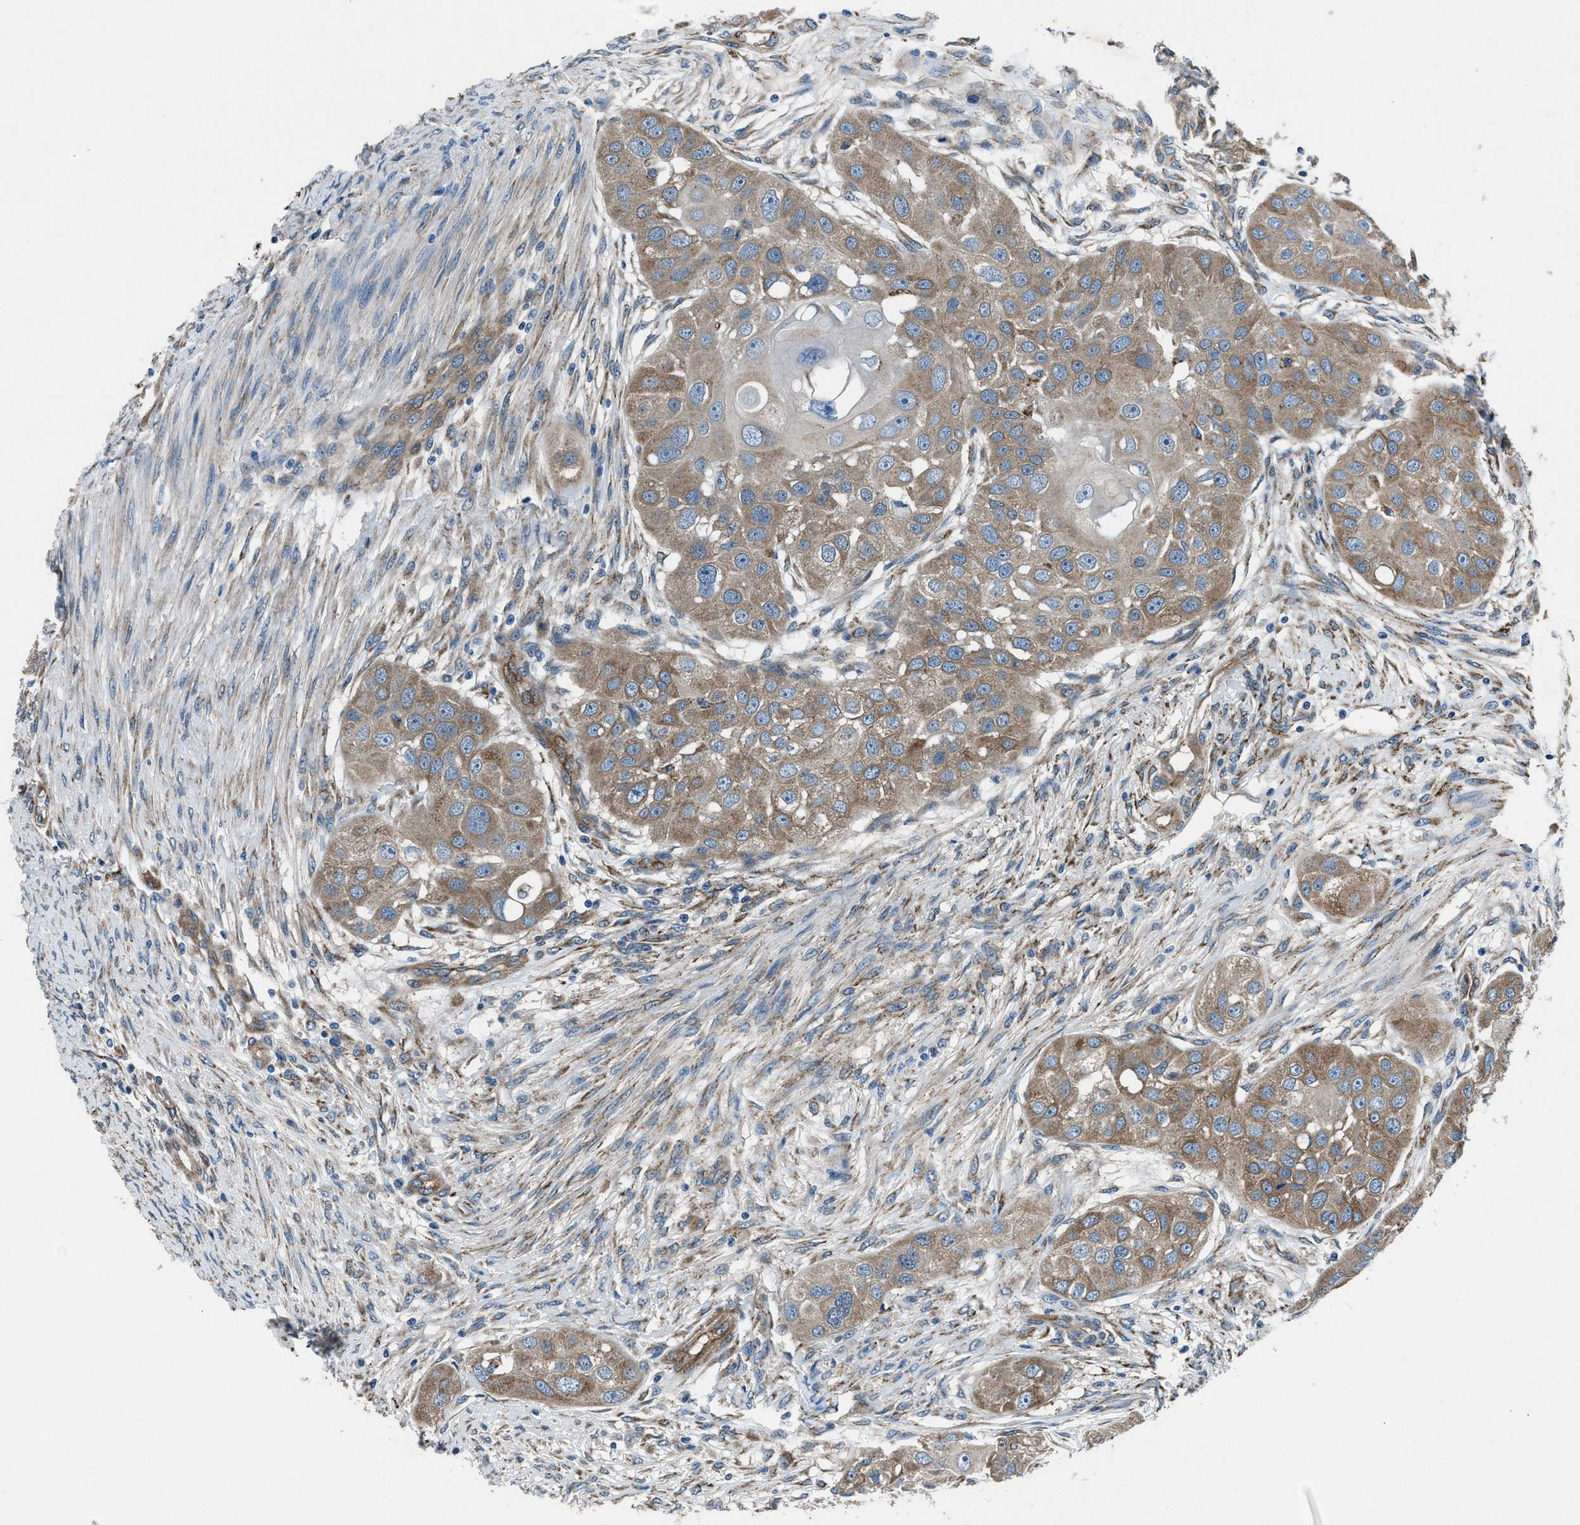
{"staining": {"intensity": "moderate", "quantity": ">75%", "location": "cytoplasmic/membranous"}, "tissue": "head and neck cancer", "cell_type": "Tumor cells", "image_type": "cancer", "snomed": [{"axis": "morphology", "description": "Normal tissue, NOS"}, {"axis": "morphology", "description": "Squamous cell carcinoma, NOS"}, {"axis": "topography", "description": "Skeletal muscle"}, {"axis": "topography", "description": "Head-Neck"}], "caption": "Immunohistochemical staining of human squamous cell carcinoma (head and neck) reveals medium levels of moderate cytoplasmic/membranous protein staining in about >75% of tumor cells.", "gene": "PRTFDC1", "patient": {"sex": "male", "age": 51}}